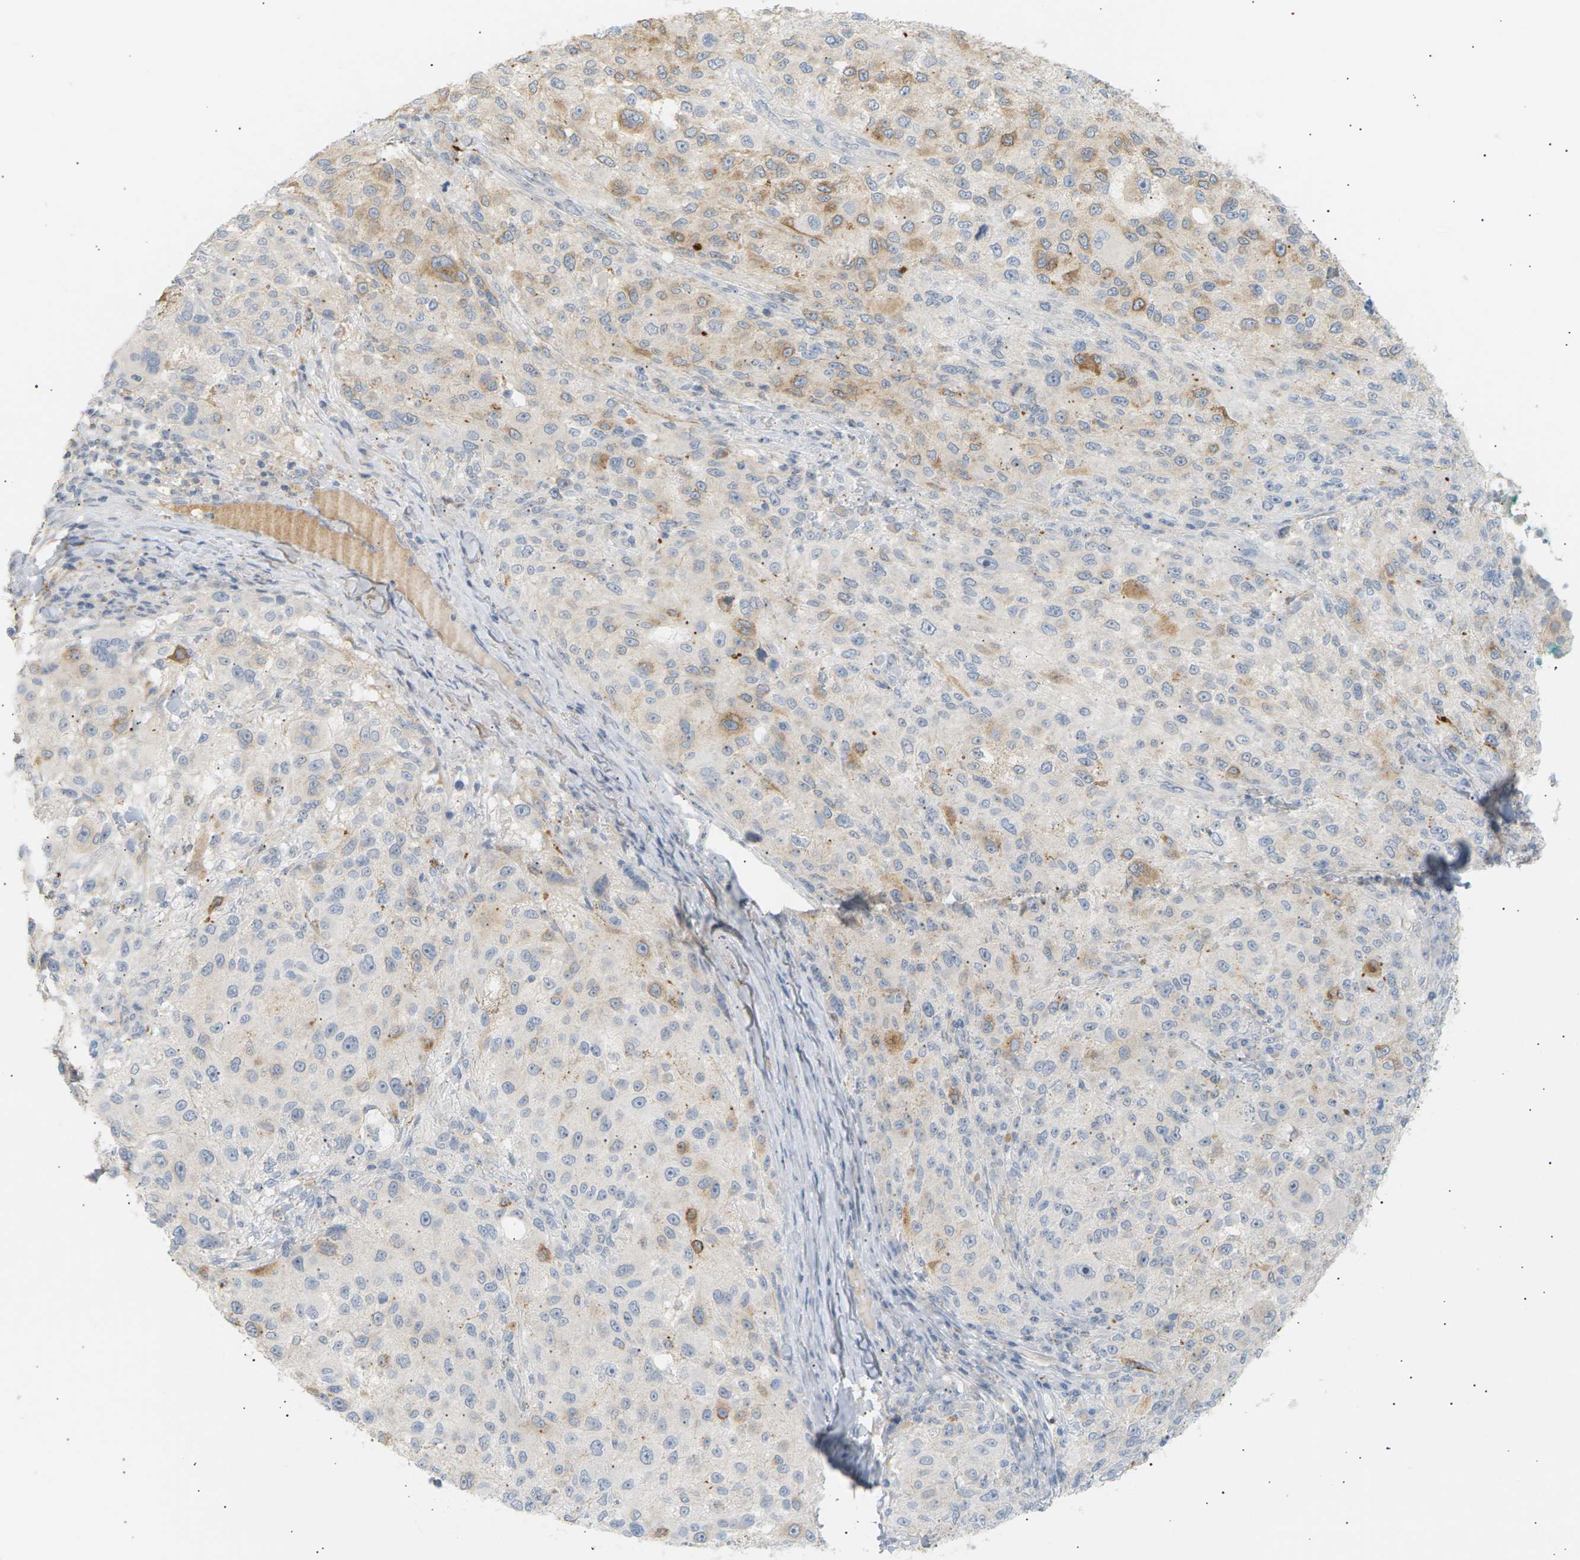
{"staining": {"intensity": "weak", "quantity": "25%-75%", "location": "cytoplasmic/membranous"}, "tissue": "melanoma", "cell_type": "Tumor cells", "image_type": "cancer", "snomed": [{"axis": "morphology", "description": "Necrosis, NOS"}, {"axis": "morphology", "description": "Malignant melanoma, NOS"}, {"axis": "topography", "description": "Skin"}], "caption": "Protein staining exhibits weak cytoplasmic/membranous staining in approximately 25%-75% of tumor cells in malignant melanoma.", "gene": "CLU", "patient": {"sex": "female", "age": 87}}